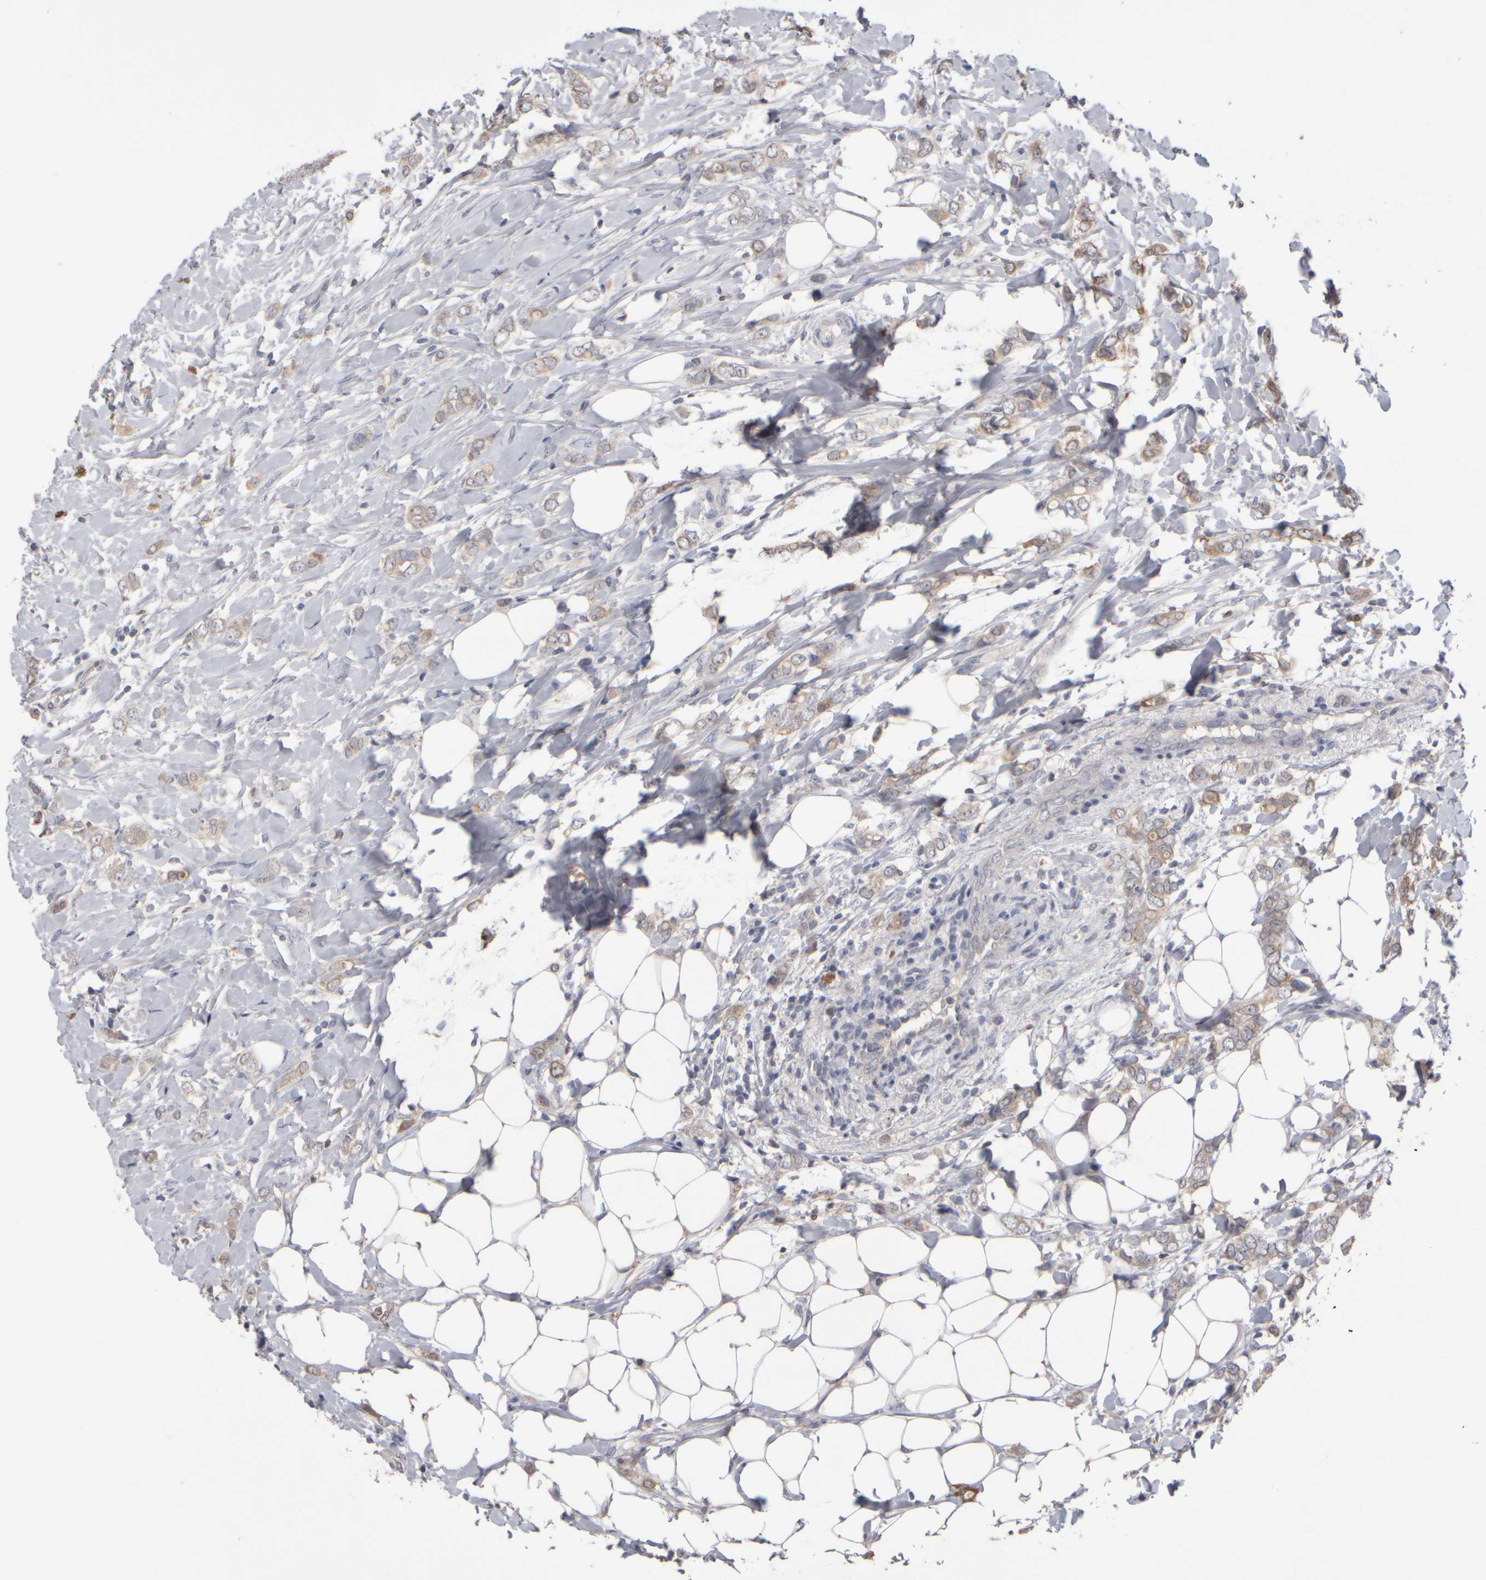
{"staining": {"intensity": "weak", "quantity": ">75%", "location": "cytoplasmic/membranous"}, "tissue": "breast cancer", "cell_type": "Tumor cells", "image_type": "cancer", "snomed": [{"axis": "morphology", "description": "Normal tissue, NOS"}, {"axis": "morphology", "description": "Lobular carcinoma"}, {"axis": "topography", "description": "Breast"}], "caption": "This micrograph shows IHC staining of breast cancer (lobular carcinoma), with low weak cytoplasmic/membranous expression in approximately >75% of tumor cells.", "gene": "EPHX2", "patient": {"sex": "female", "age": 47}}